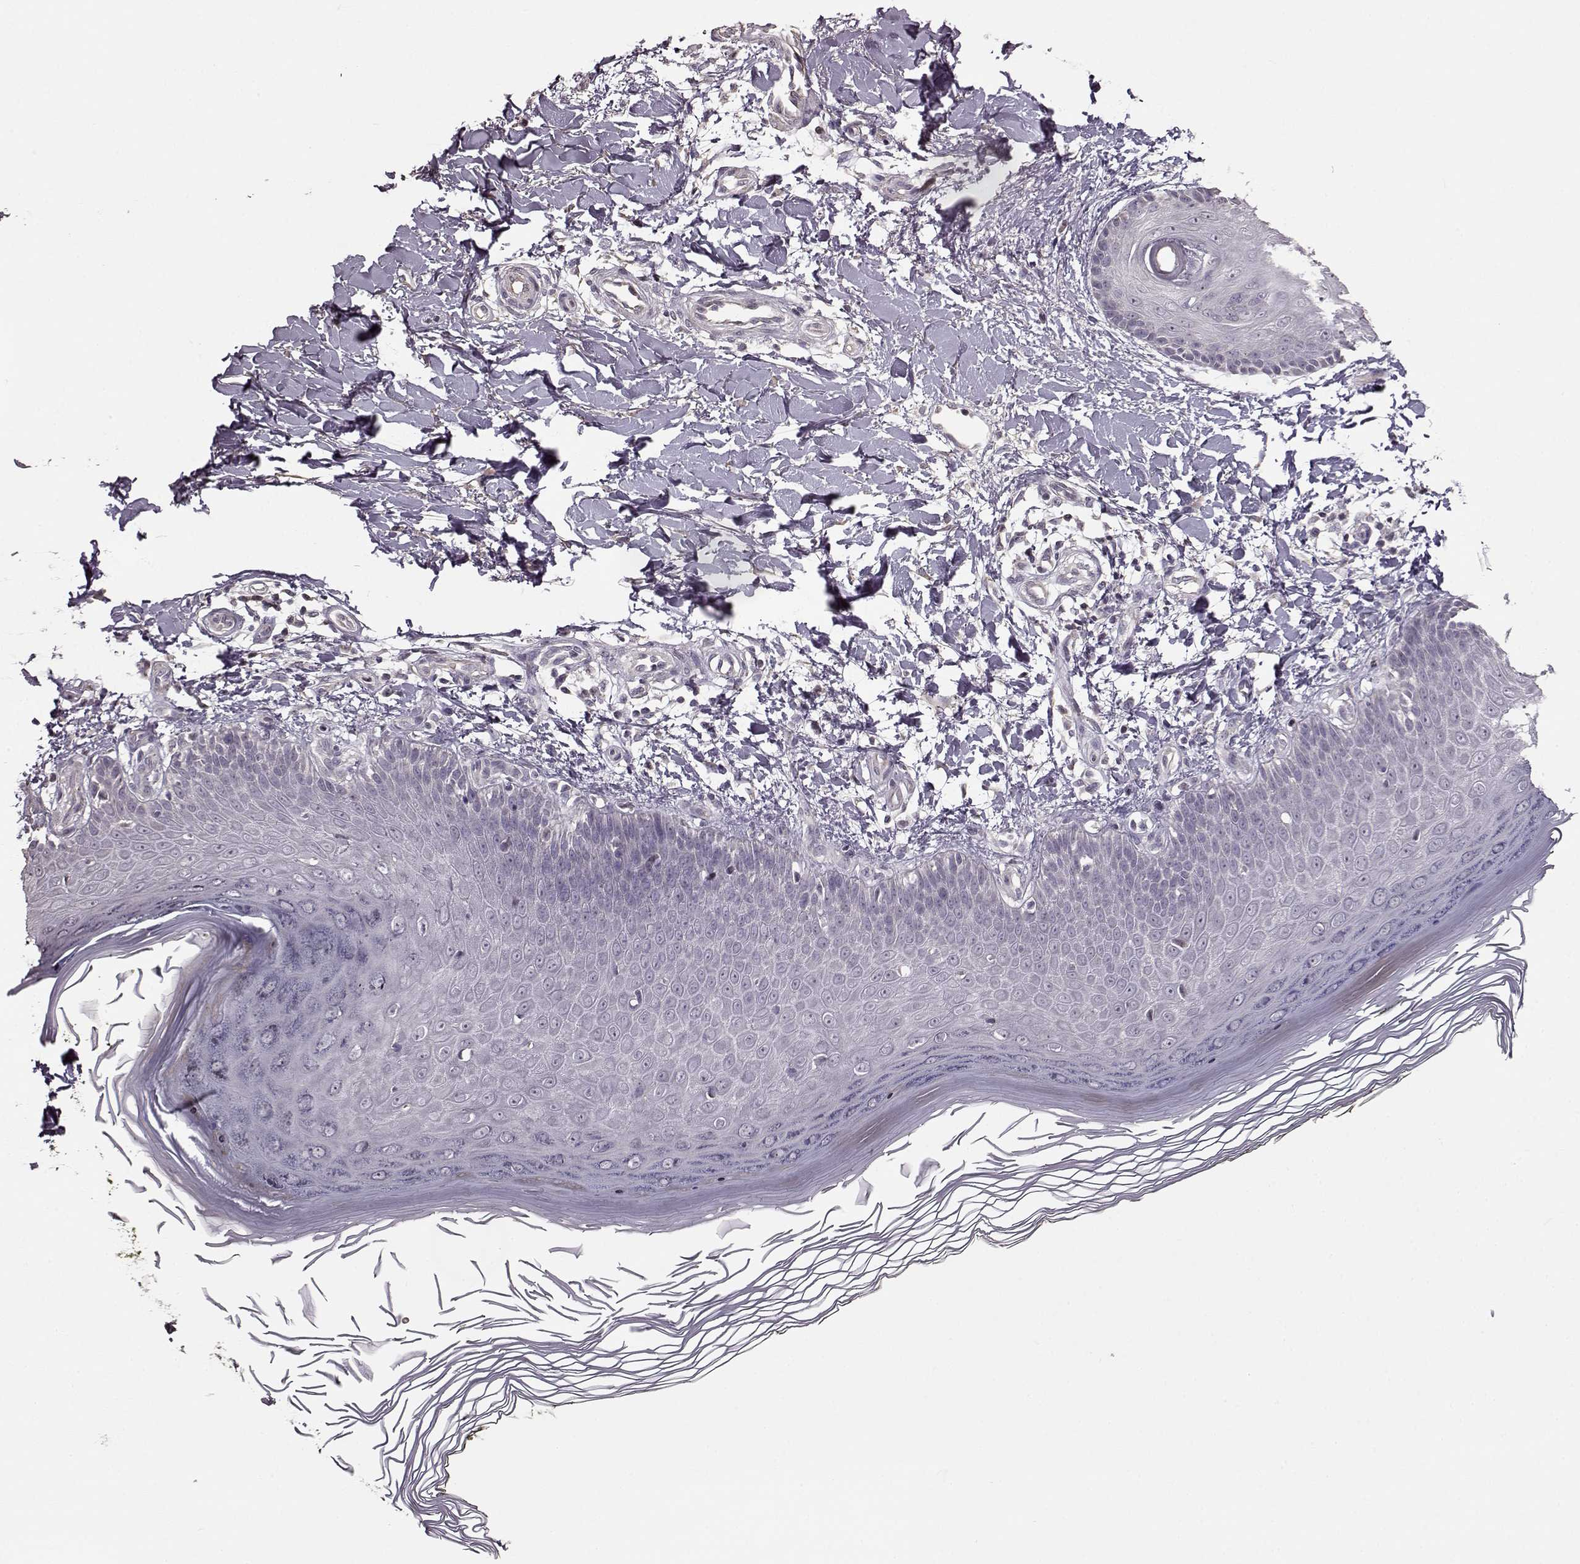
{"staining": {"intensity": "negative", "quantity": "none", "location": "none"}, "tissue": "skin", "cell_type": "Fibroblasts", "image_type": "normal", "snomed": [{"axis": "morphology", "description": "Normal tissue, NOS"}, {"axis": "topography", "description": "Skin"}], "caption": "Histopathology image shows no protein expression in fibroblasts of normal skin. (IHC, brightfield microscopy, high magnification).", "gene": "FSHB", "patient": {"sex": "female", "age": 62}}